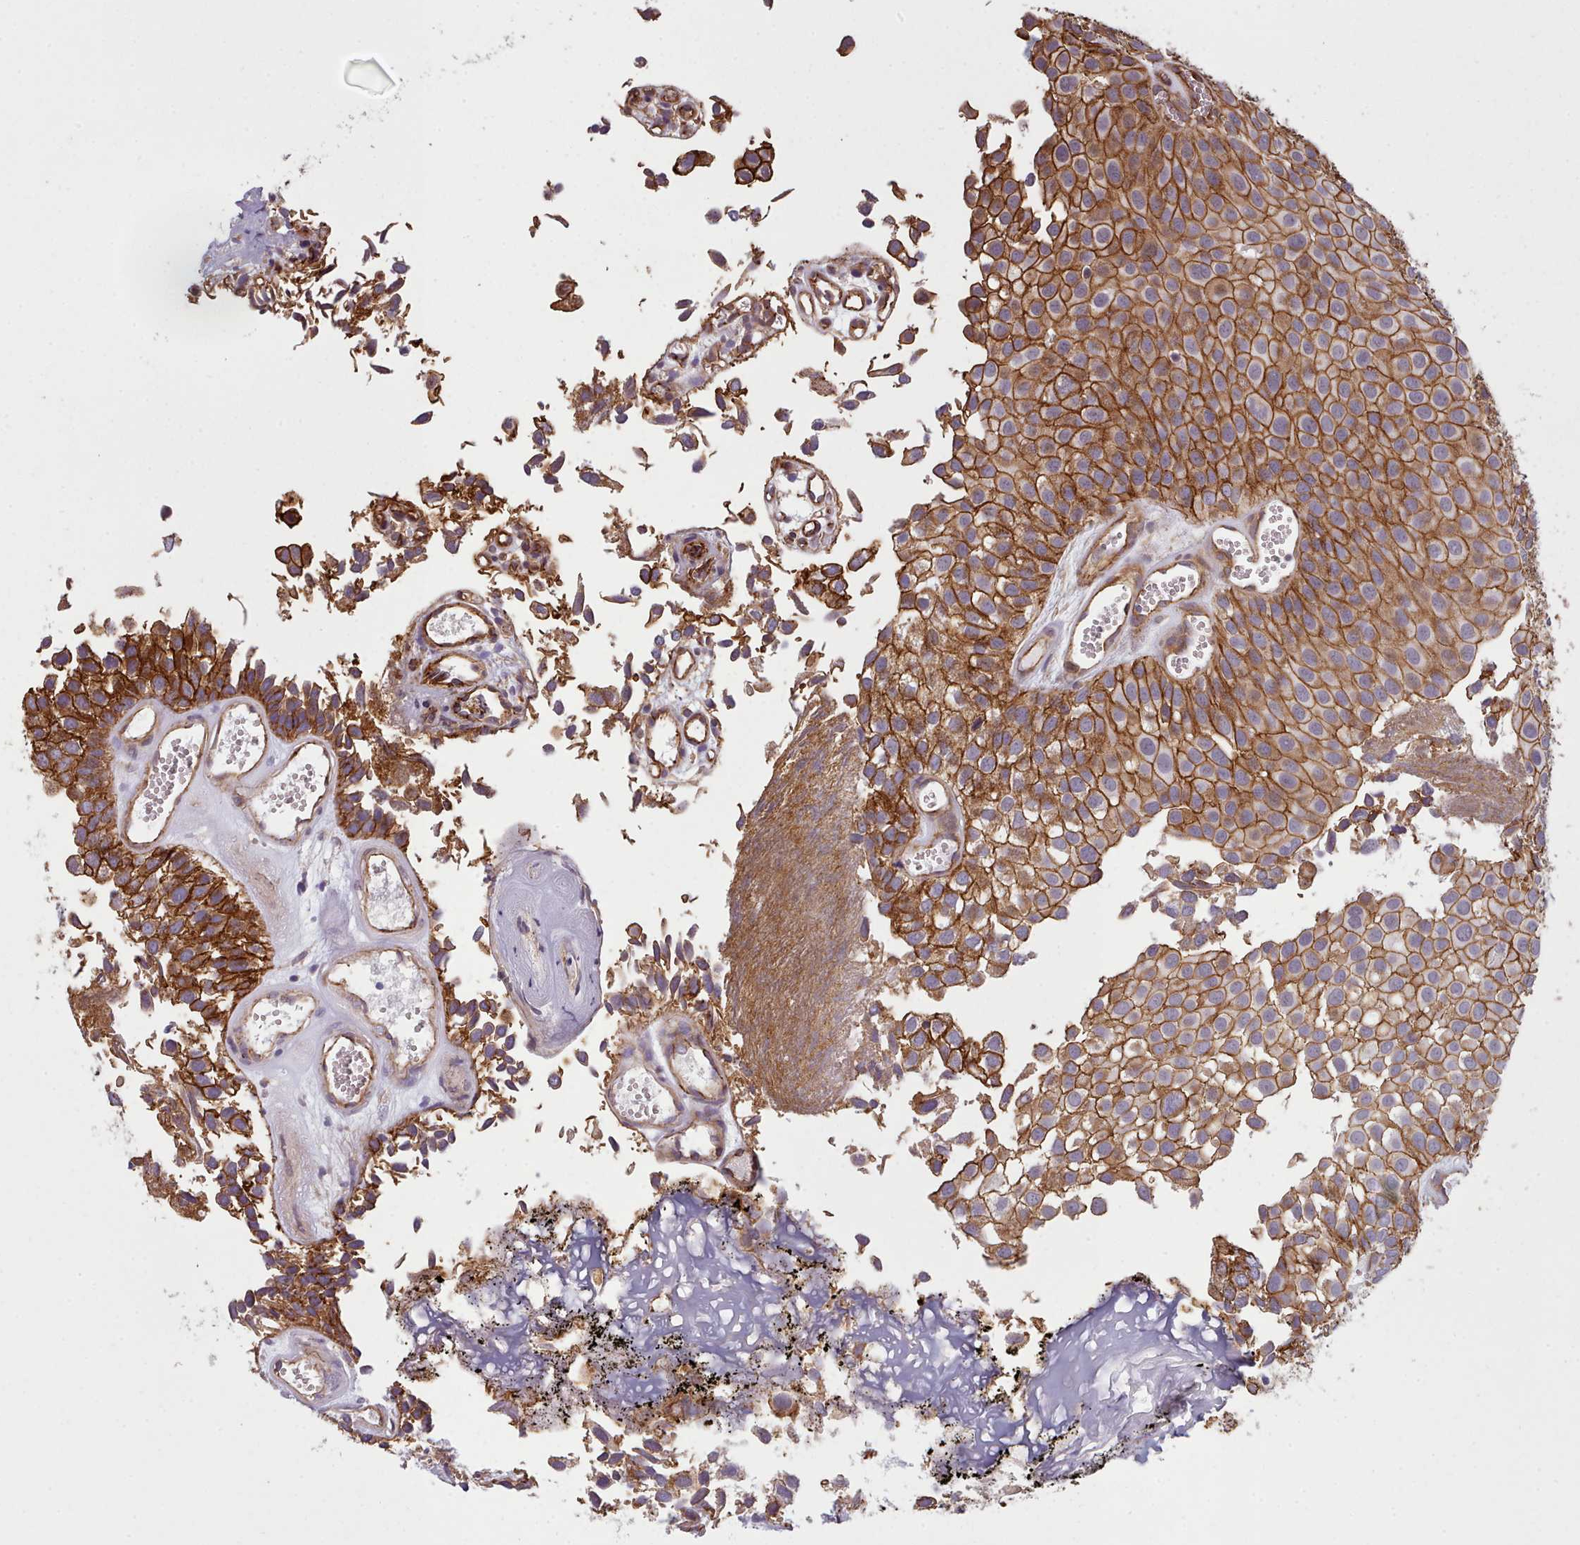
{"staining": {"intensity": "strong", "quantity": ">75%", "location": "cytoplasmic/membranous"}, "tissue": "urothelial cancer", "cell_type": "Tumor cells", "image_type": "cancer", "snomed": [{"axis": "morphology", "description": "Urothelial carcinoma, Low grade"}, {"axis": "topography", "description": "Urinary bladder"}], "caption": "Immunohistochemical staining of human urothelial cancer displays strong cytoplasmic/membranous protein positivity in approximately >75% of tumor cells. The staining is performed using DAB brown chromogen to label protein expression. The nuclei are counter-stained blue using hematoxylin.", "gene": "MRPL46", "patient": {"sex": "male", "age": 88}}